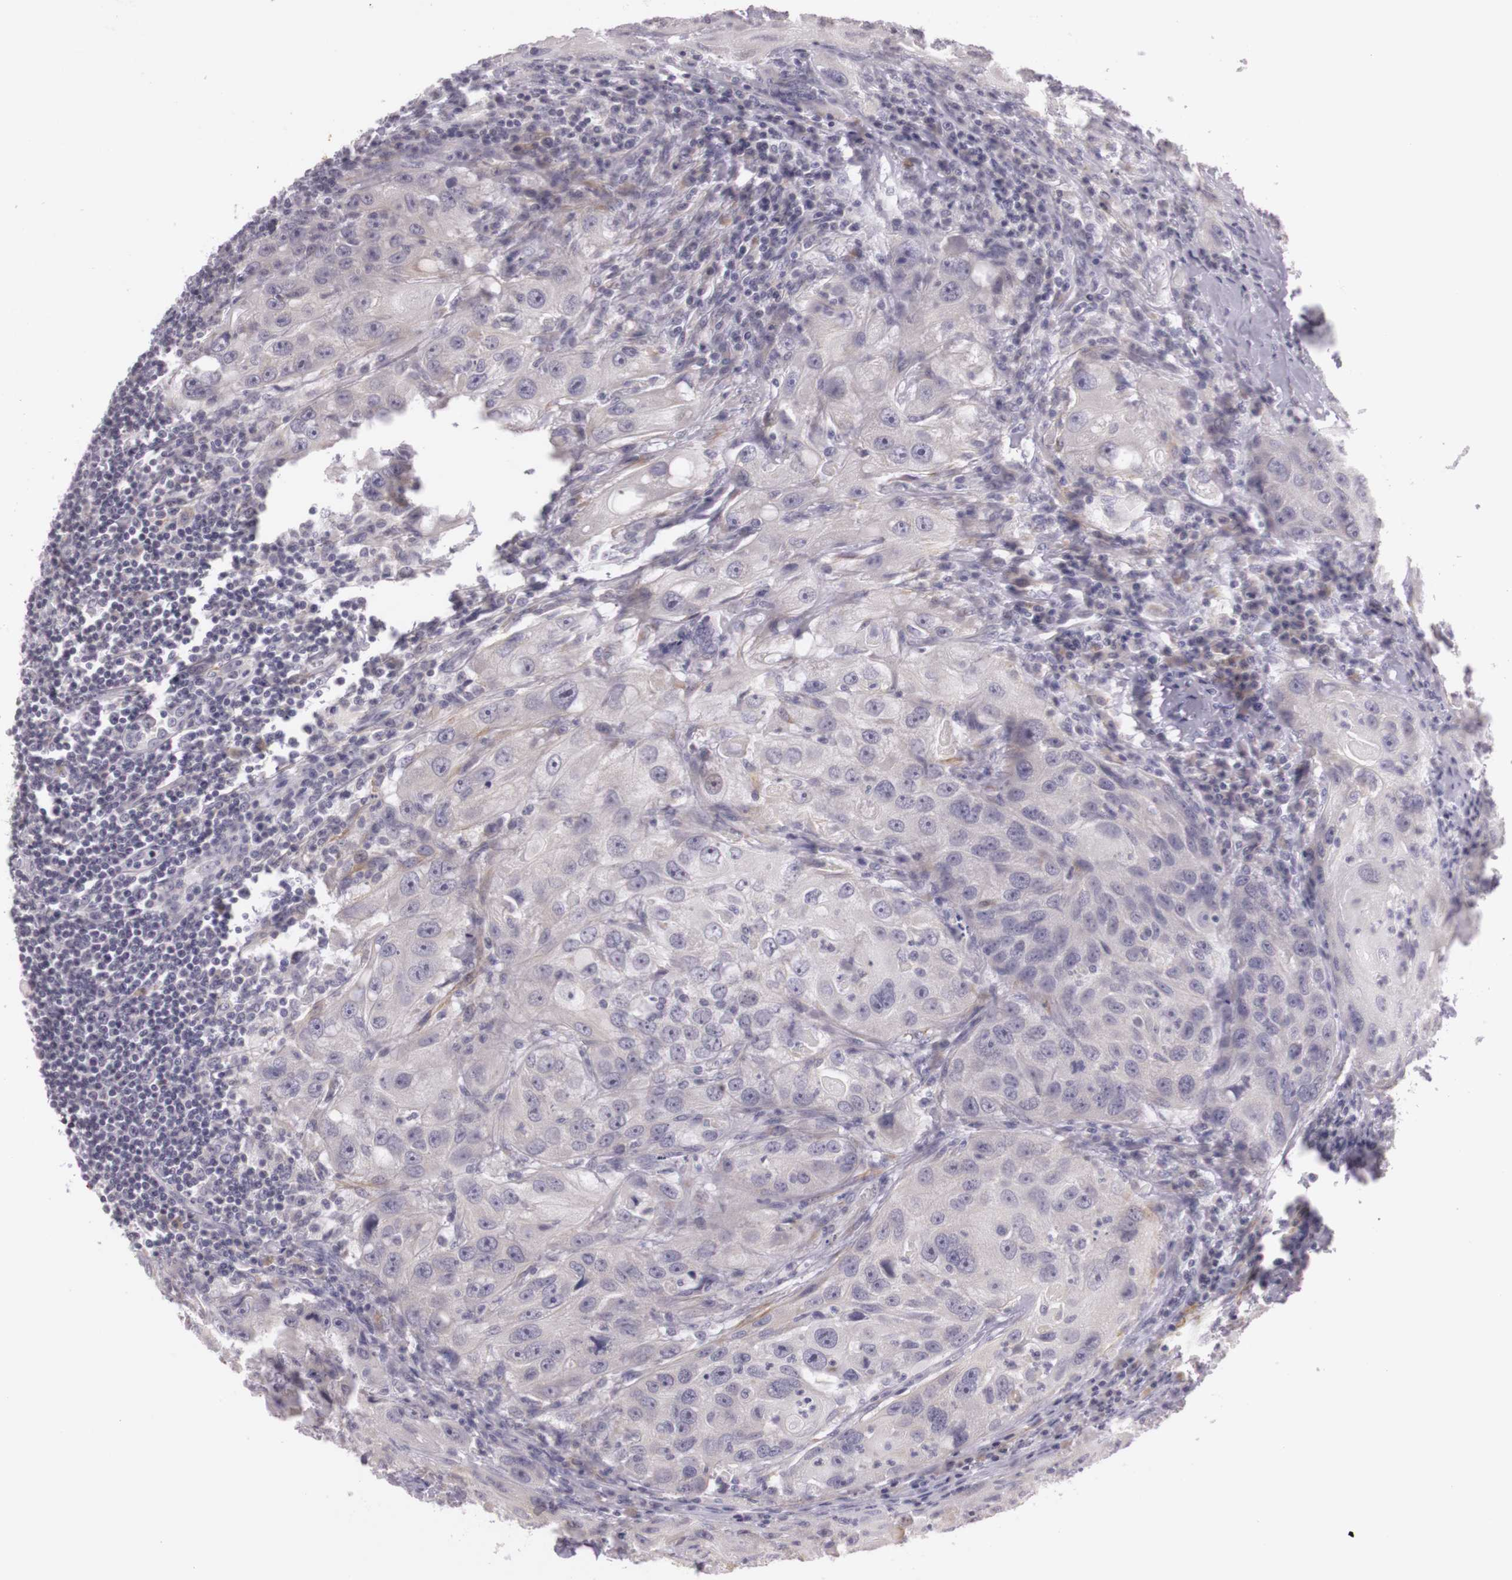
{"staining": {"intensity": "negative", "quantity": "none", "location": "none"}, "tissue": "head and neck cancer", "cell_type": "Tumor cells", "image_type": "cancer", "snomed": [{"axis": "morphology", "description": "Squamous cell carcinoma, NOS"}, {"axis": "topography", "description": "Head-Neck"}], "caption": "DAB (3,3'-diaminobenzidine) immunohistochemical staining of human head and neck squamous cell carcinoma shows no significant staining in tumor cells.", "gene": "CNTN2", "patient": {"sex": "male", "age": 64}}